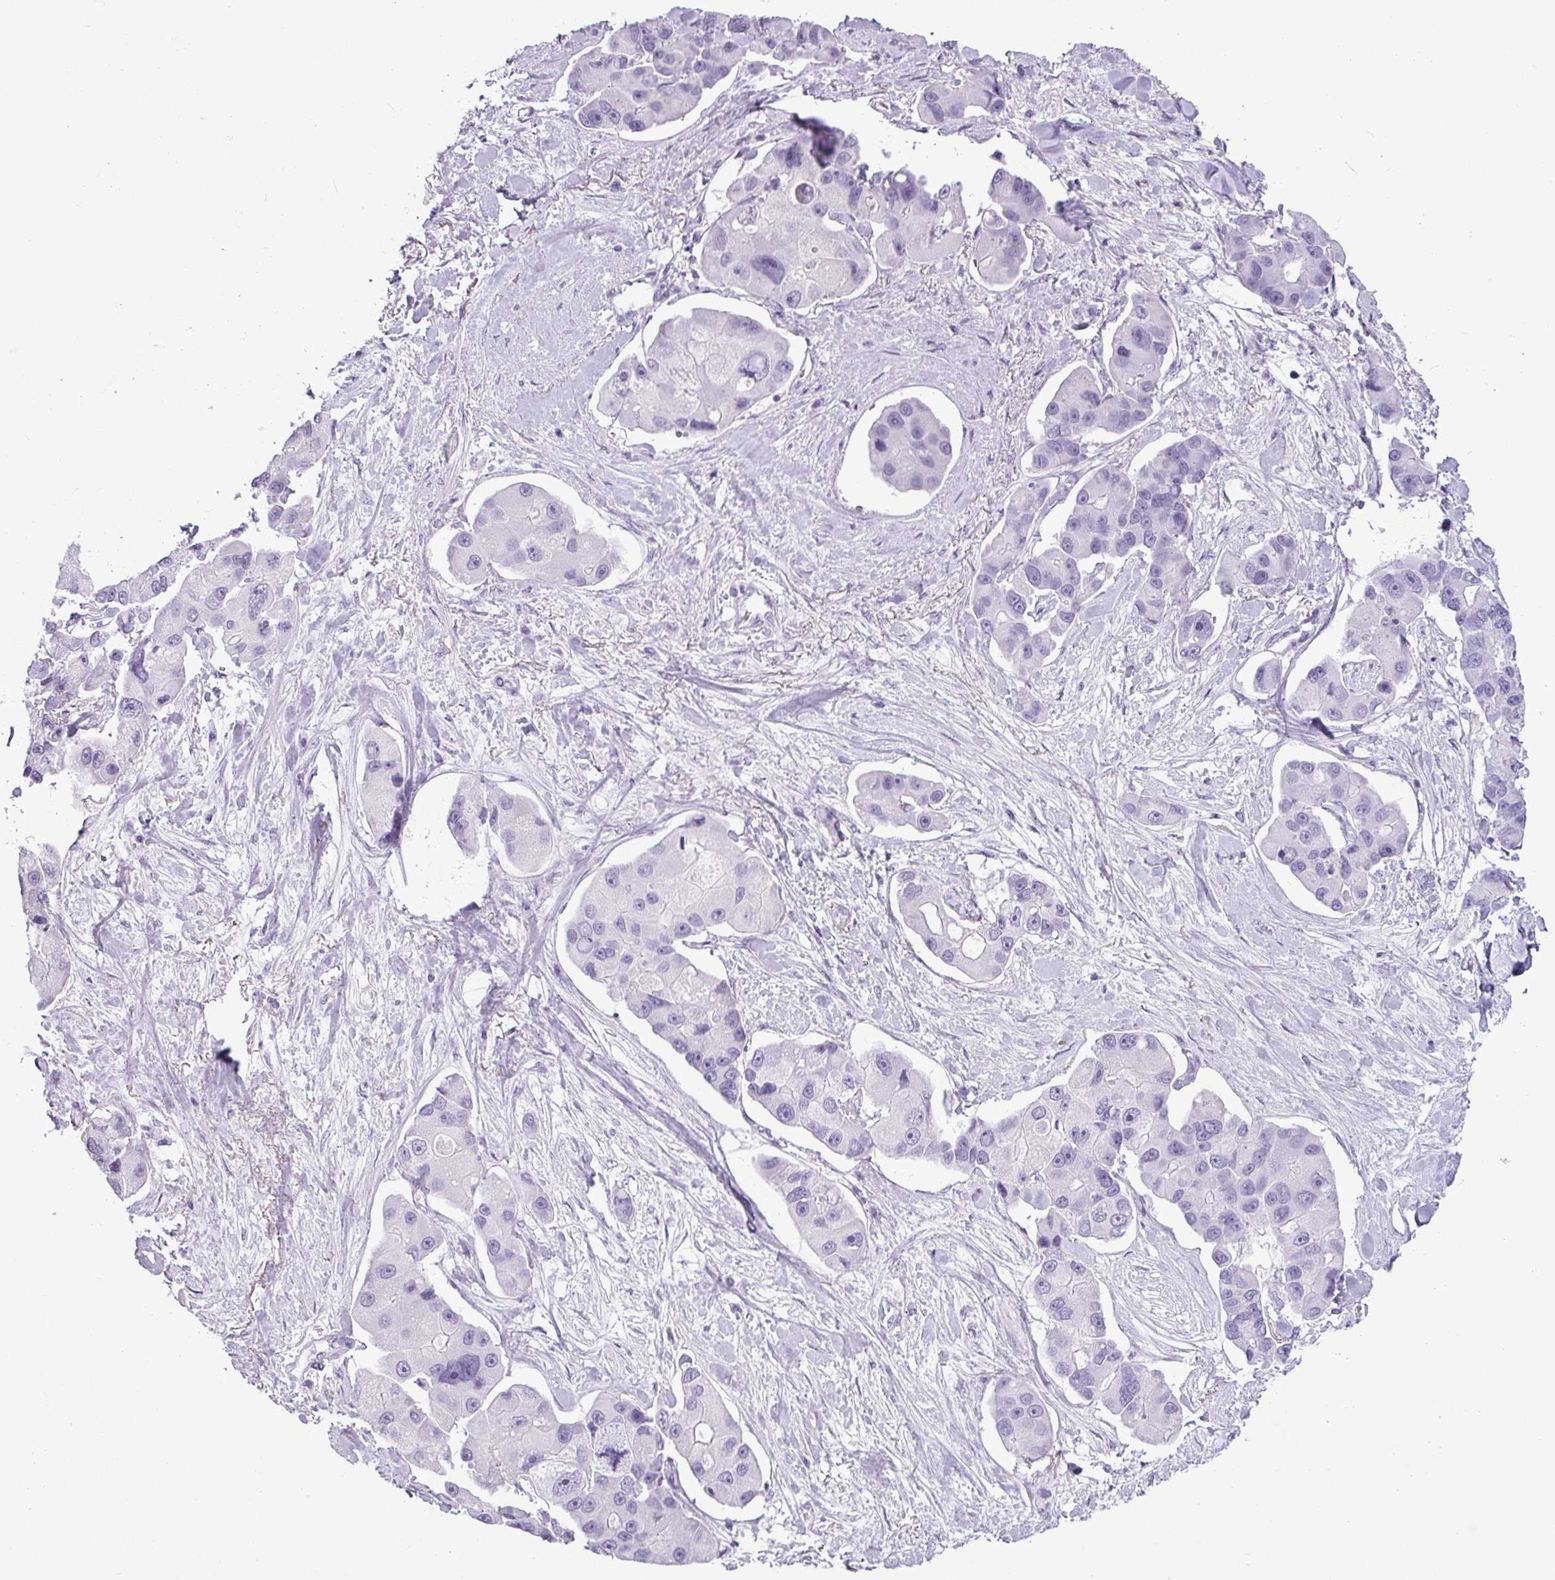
{"staining": {"intensity": "negative", "quantity": "none", "location": "none"}, "tissue": "lung cancer", "cell_type": "Tumor cells", "image_type": "cancer", "snomed": [{"axis": "morphology", "description": "Adenocarcinoma, NOS"}, {"axis": "topography", "description": "Lung"}], "caption": "A high-resolution photomicrograph shows IHC staining of lung cancer, which shows no significant staining in tumor cells. (Immunohistochemistry, brightfield microscopy, high magnification).", "gene": "AMY1B", "patient": {"sex": "female", "age": 54}}